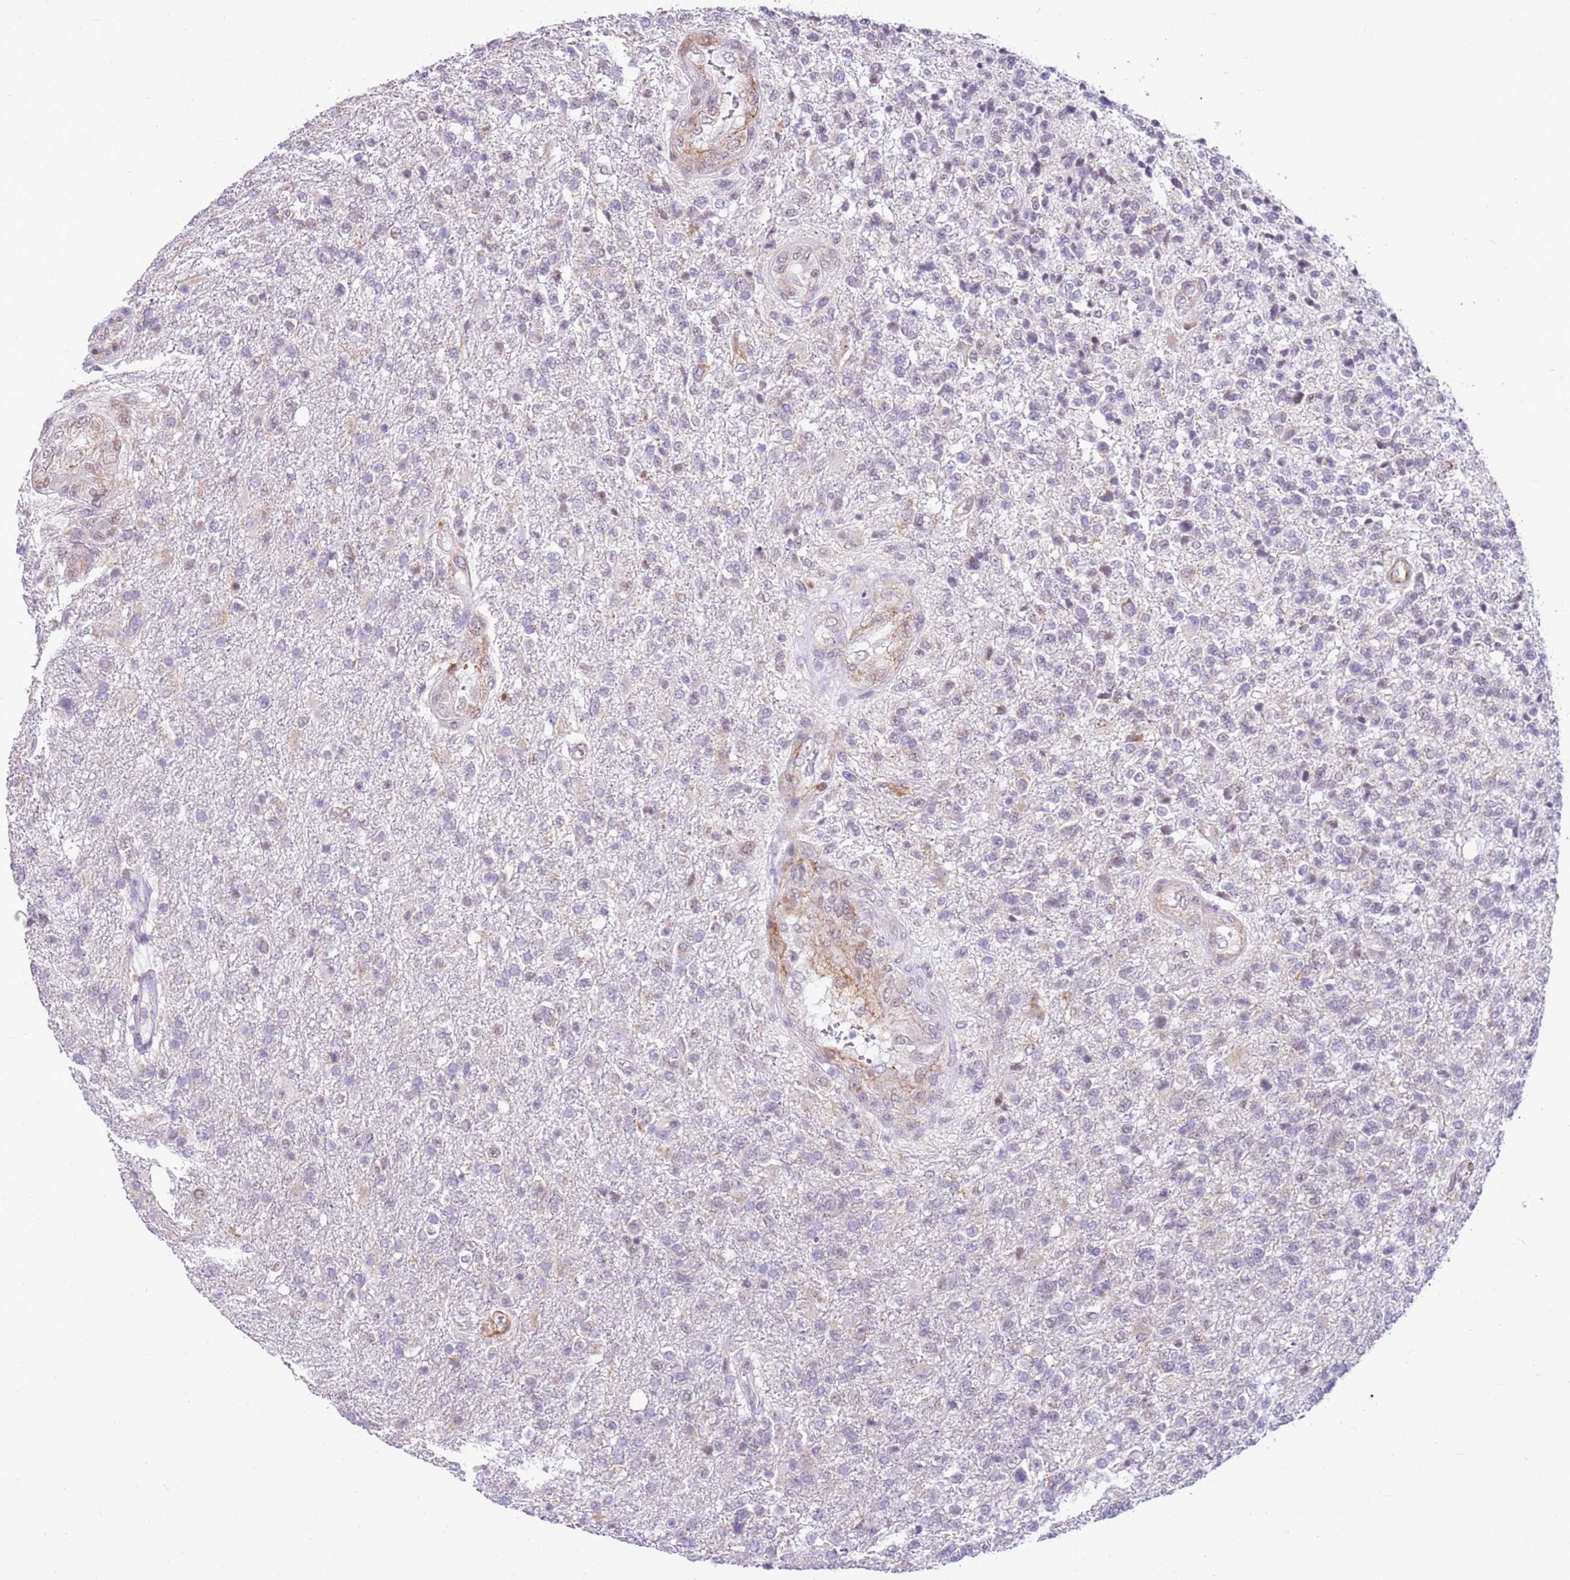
{"staining": {"intensity": "negative", "quantity": "none", "location": "none"}, "tissue": "glioma", "cell_type": "Tumor cells", "image_type": "cancer", "snomed": [{"axis": "morphology", "description": "Glioma, malignant, High grade"}, {"axis": "topography", "description": "Brain"}], "caption": "Immunohistochemical staining of malignant glioma (high-grade) exhibits no significant expression in tumor cells.", "gene": "SMIM4", "patient": {"sex": "male", "age": 56}}